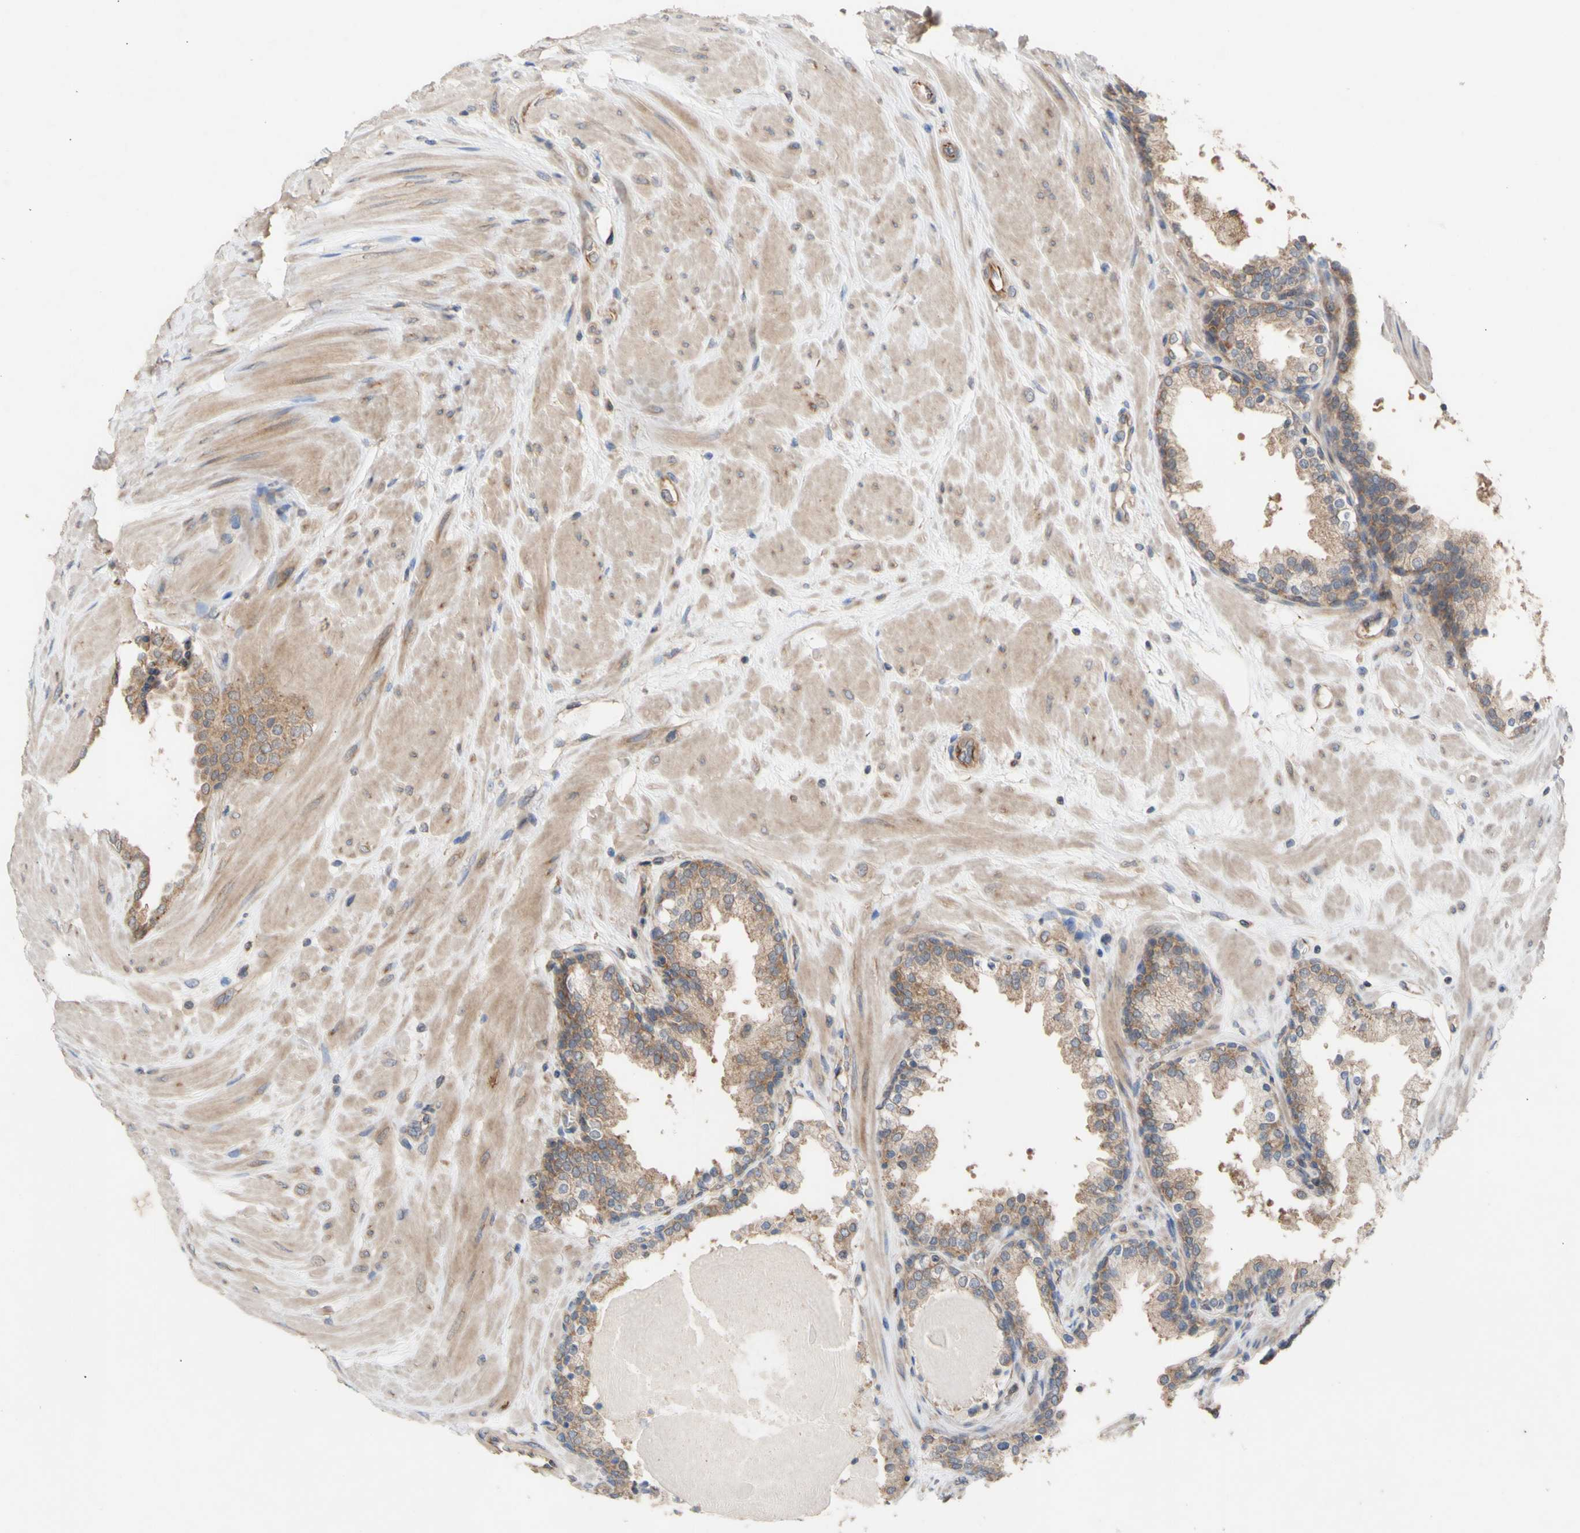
{"staining": {"intensity": "moderate", "quantity": ">75%", "location": "cytoplasmic/membranous"}, "tissue": "prostate", "cell_type": "Glandular cells", "image_type": "normal", "snomed": [{"axis": "morphology", "description": "Normal tissue, NOS"}, {"axis": "topography", "description": "Prostate"}], "caption": "Protein expression analysis of unremarkable human prostate reveals moderate cytoplasmic/membranous staining in approximately >75% of glandular cells.", "gene": "EIF2S3", "patient": {"sex": "male", "age": 51}}